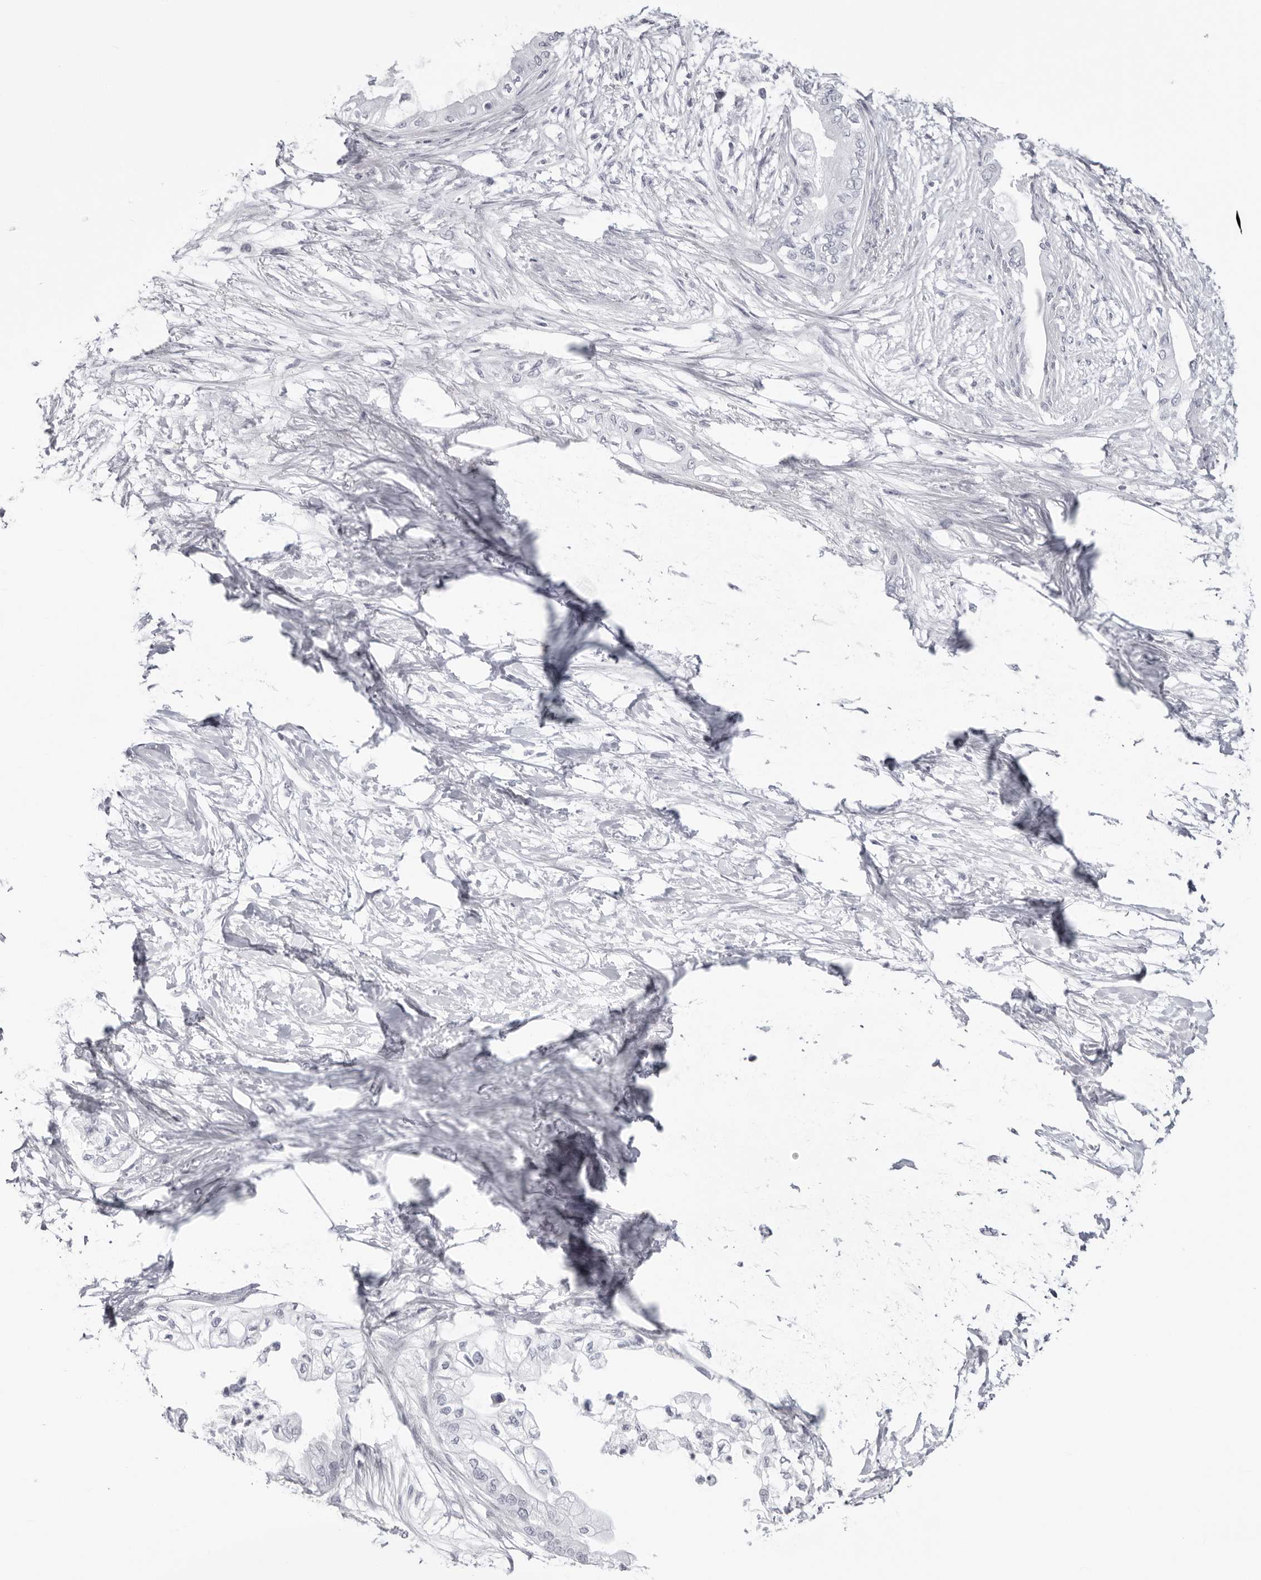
{"staining": {"intensity": "negative", "quantity": "none", "location": "none"}, "tissue": "pancreatic cancer", "cell_type": "Tumor cells", "image_type": "cancer", "snomed": [{"axis": "morphology", "description": "Normal tissue, NOS"}, {"axis": "morphology", "description": "Adenocarcinoma, NOS"}, {"axis": "topography", "description": "Pancreas"}, {"axis": "topography", "description": "Duodenum"}], "caption": "A photomicrograph of human pancreatic adenocarcinoma is negative for staining in tumor cells.", "gene": "INSL3", "patient": {"sex": "female", "age": 60}}